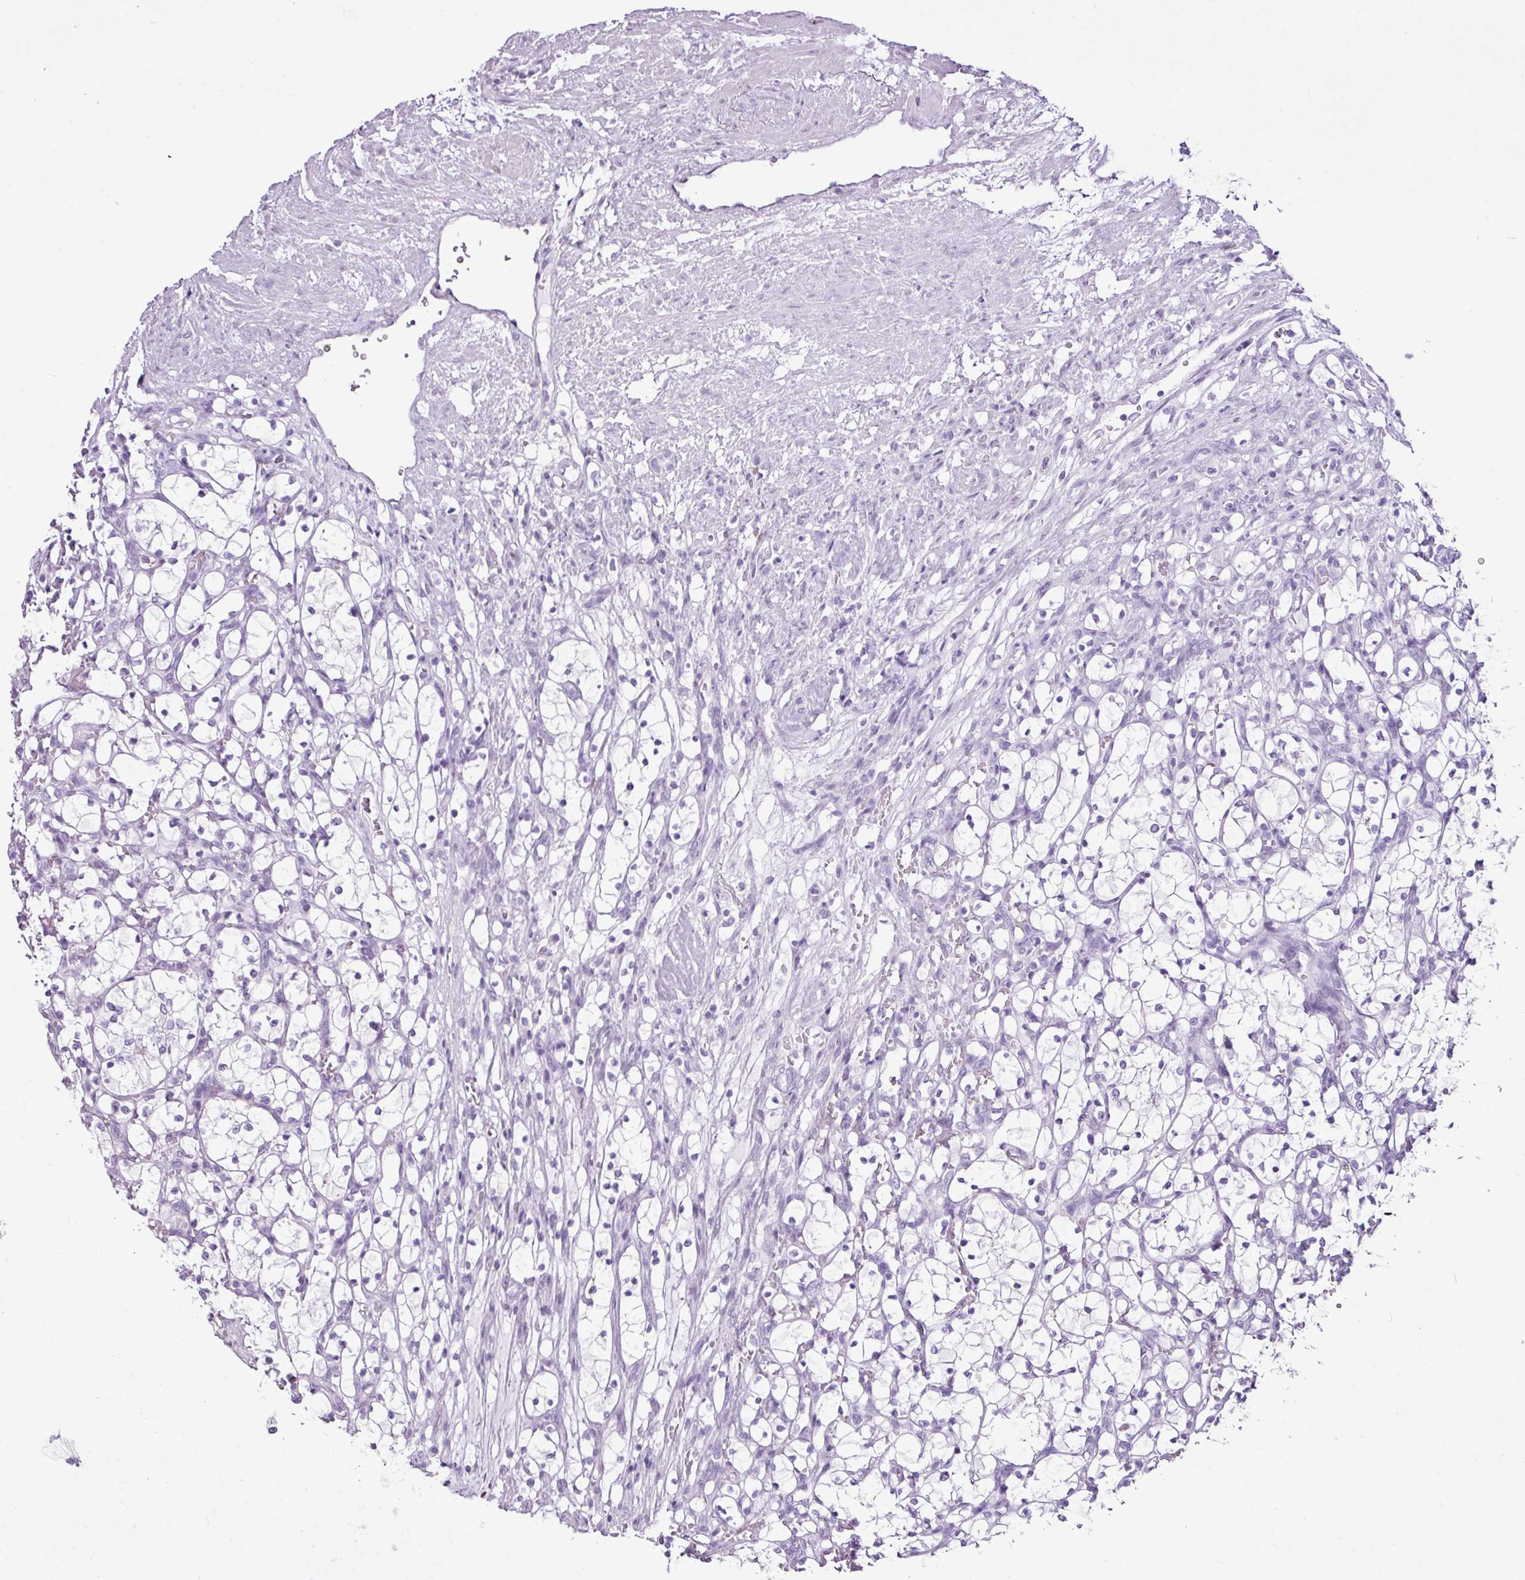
{"staining": {"intensity": "negative", "quantity": "none", "location": "none"}, "tissue": "renal cancer", "cell_type": "Tumor cells", "image_type": "cancer", "snomed": [{"axis": "morphology", "description": "Adenocarcinoma, NOS"}, {"axis": "topography", "description": "Kidney"}], "caption": "Immunohistochemistry (IHC) image of human adenocarcinoma (renal) stained for a protein (brown), which displays no staining in tumor cells.", "gene": "PGR", "patient": {"sex": "female", "age": 69}}